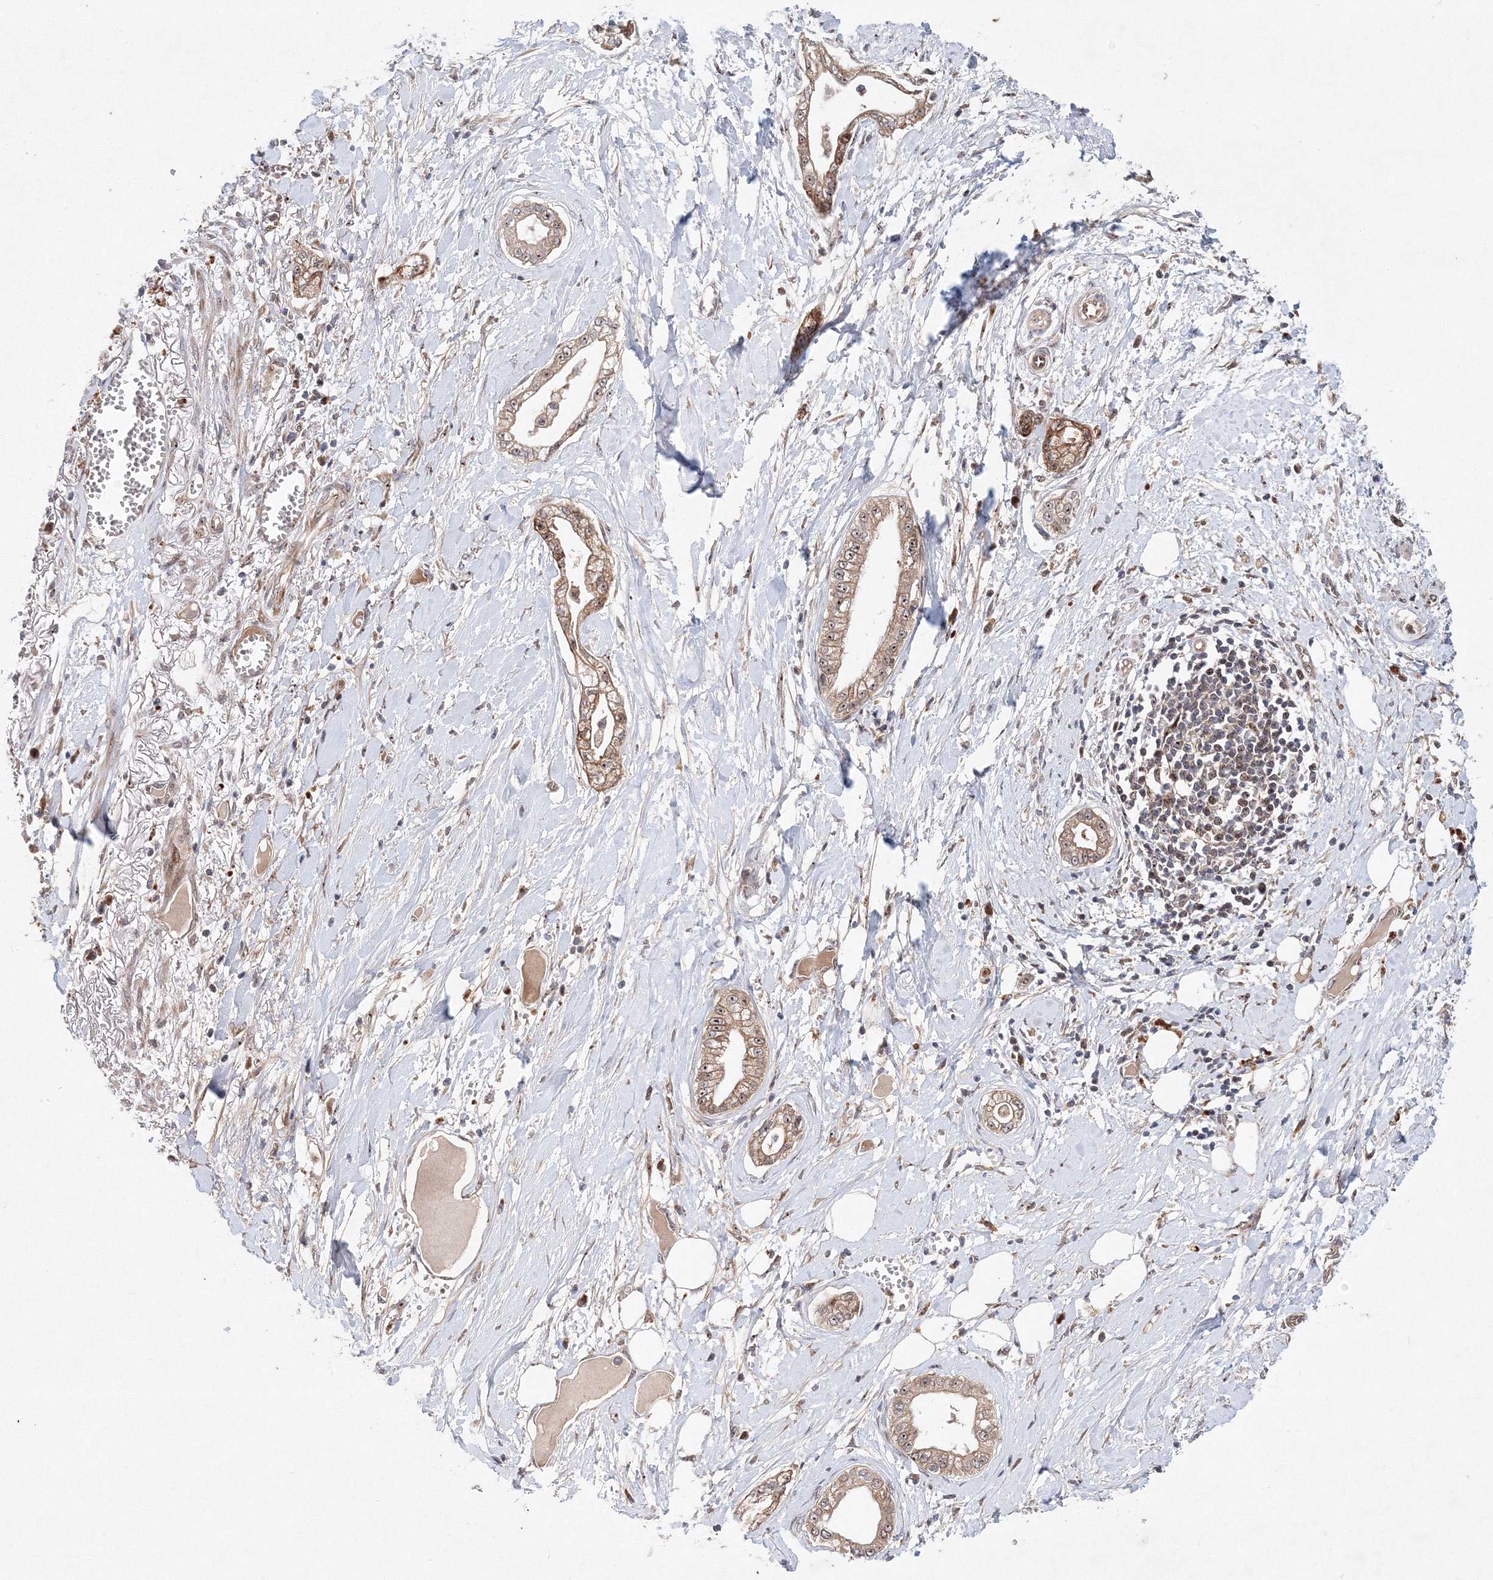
{"staining": {"intensity": "moderate", "quantity": ">75%", "location": "cytoplasmic/membranous,nuclear"}, "tissue": "pancreatic cancer", "cell_type": "Tumor cells", "image_type": "cancer", "snomed": [{"axis": "morphology", "description": "Adenocarcinoma, NOS"}, {"axis": "topography", "description": "Pancreas"}], "caption": "The image reveals staining of adenocarcinoma (pancreatic), revealing moderate cytoplasmic/membranous and nuclear protein positivity (brown color) within tumor cells.", "gene": "ANKAR", "patient": {"sex": "male", "age": 68}}